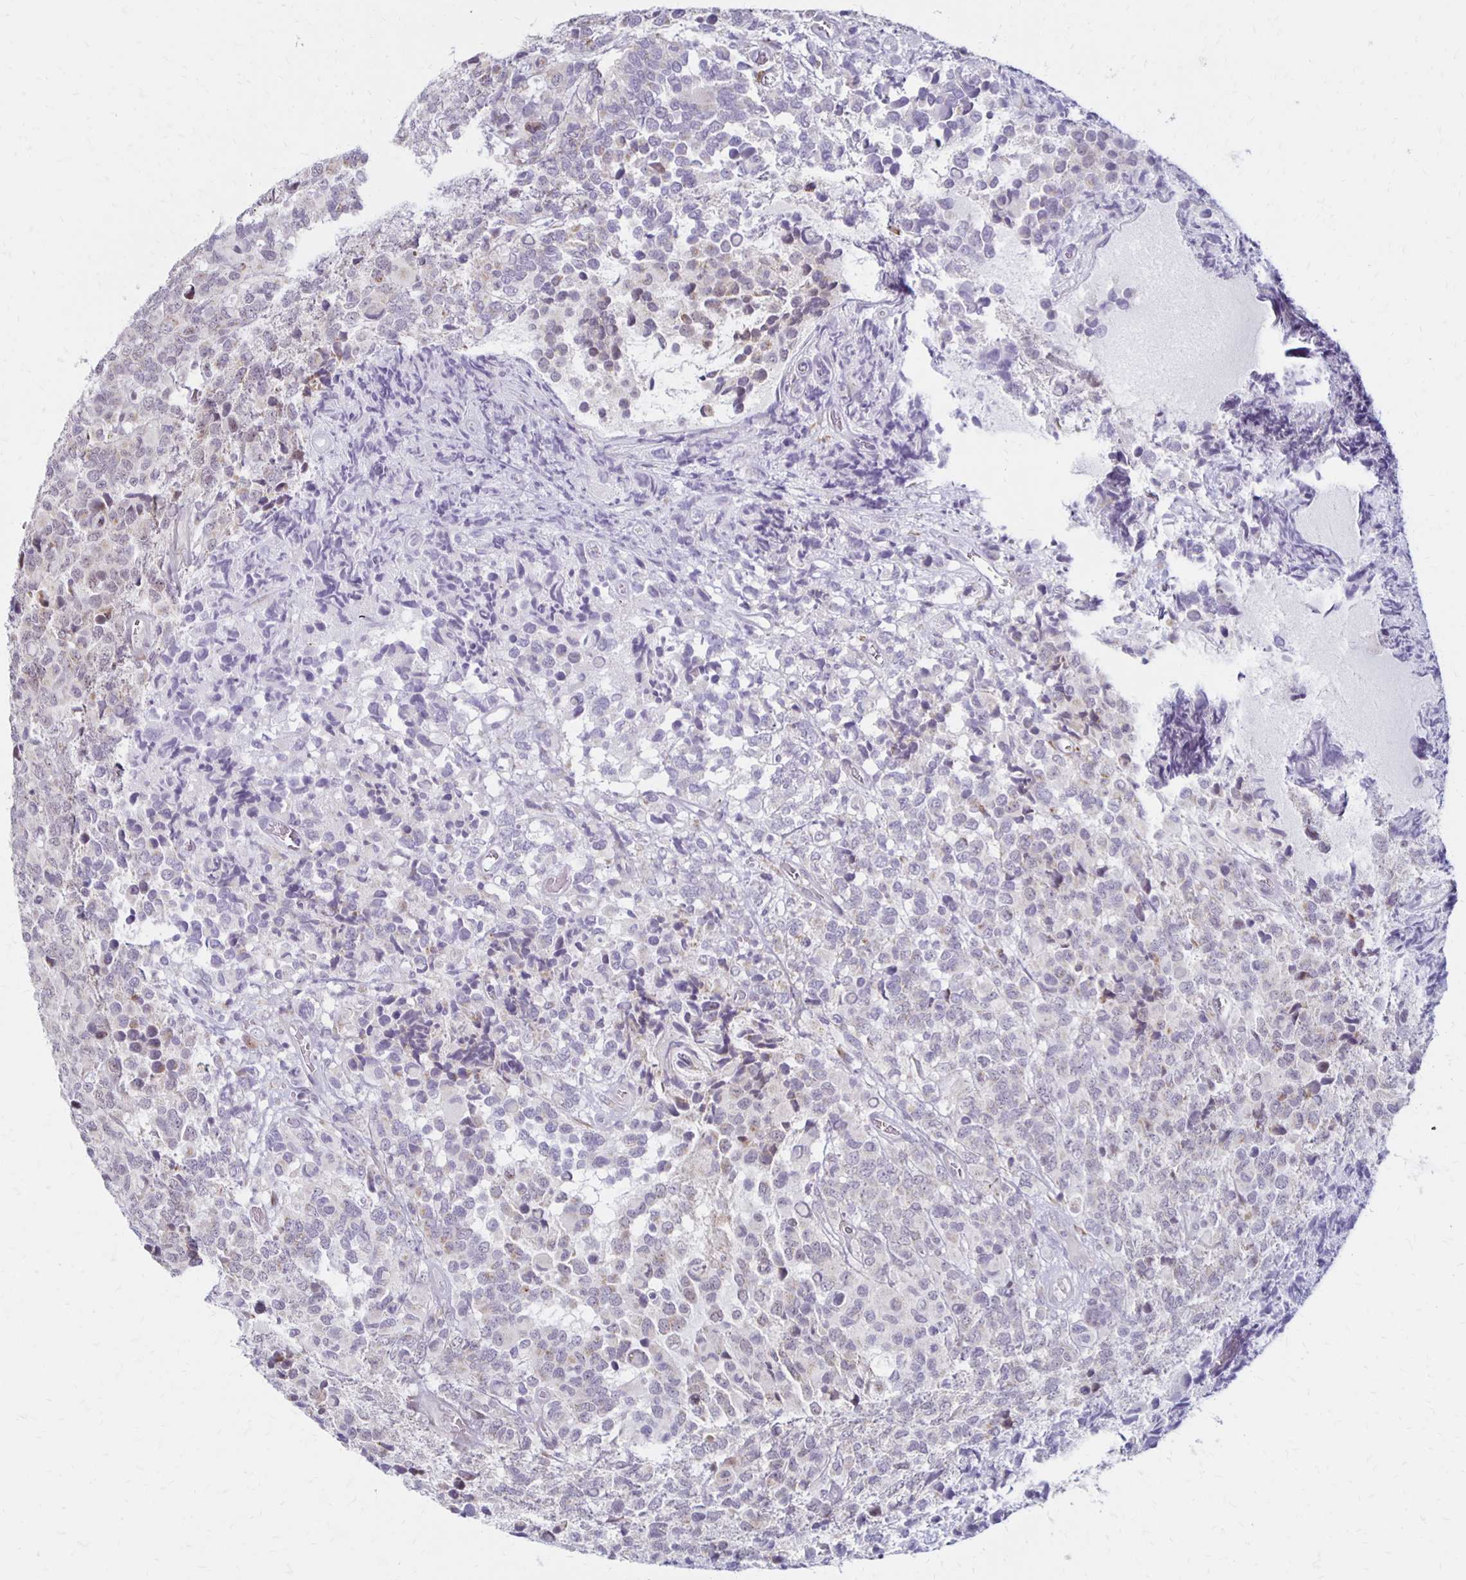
{"staining": {"intensity": "negative", "quantity": "none", "location": "none"}, "tissue": "glioma", "cell_type": "Tumor cells", "image_type": "cancer", "snomed": [{"axis": "morphology", "description": "Glioma, malignant, High grade"}, {"axis": "topography", "description": "Brain"}], "caption": "An immunohistochemistry (IHC) histopathology image of glioma is shown. There is no staining in tumor cells of glioma.", "gene": "DAGLA", "patient": {"sex": "male", "age": 39}}